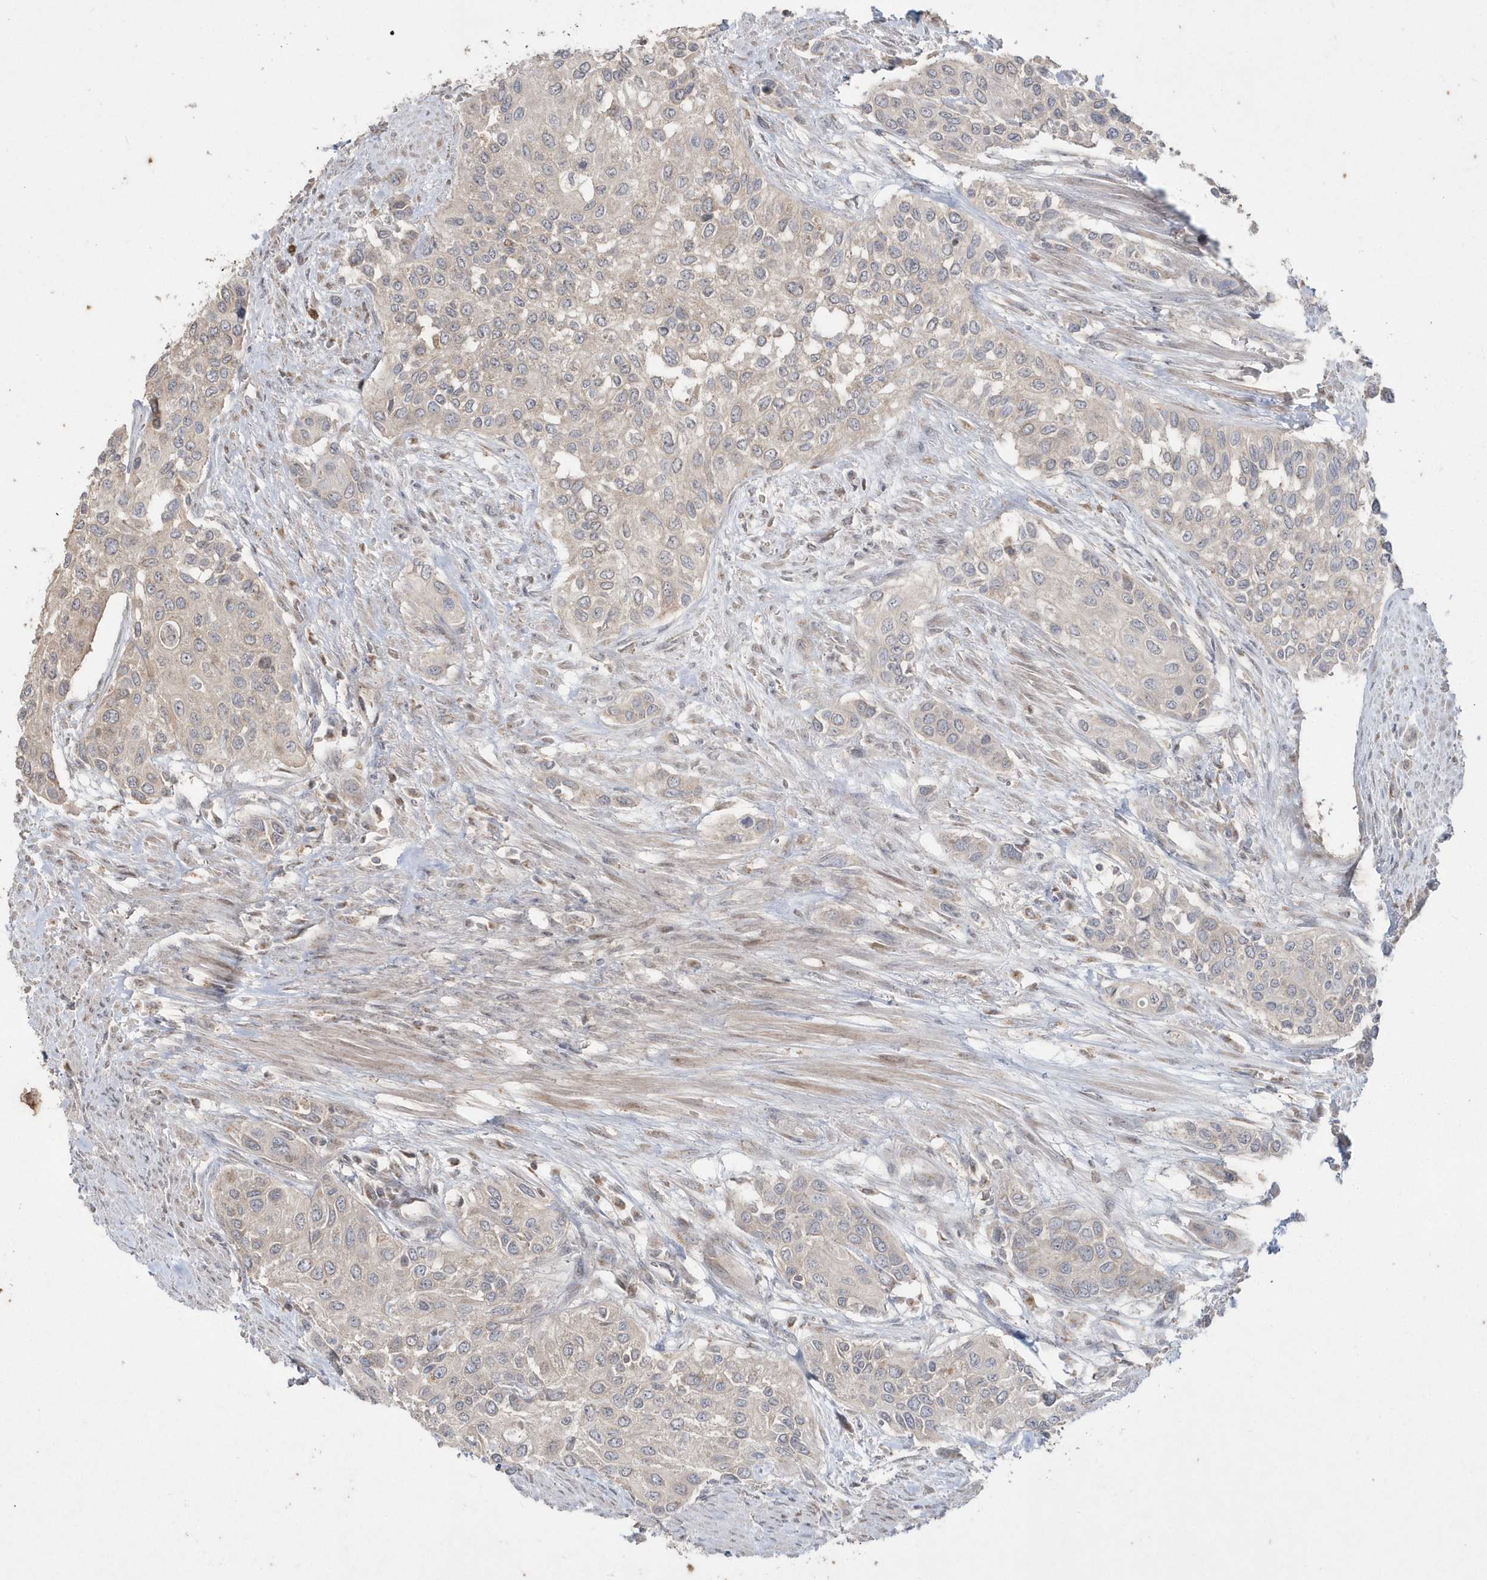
{"staining": {"intensity": "negative", "quantity": "none", "location": "none"}, "tissue": "urothelial cancer", "cell_type": "Tumor cells", "image_type": "cancer", "snomed": [{"axis": "morphology", "description": "Normal tissue, NOS"}, {"axis": "morphology", "description": "Urothelial carcinoma, High grade"}, {"axis": "topography", "description": "Vascular tissue"}, {"axis": "topography", "description": "Urinary bladder"}], "caption": "IHC of human high-grade urothelial carcinoma demonstrates no staining in tumor cells. (DAB (3,3'-diaminobenzidine) immunohistochemistry (IHC), high magnification).", "gene": "GEMIN6", "patient": {"sex": "female", "age": 56}}